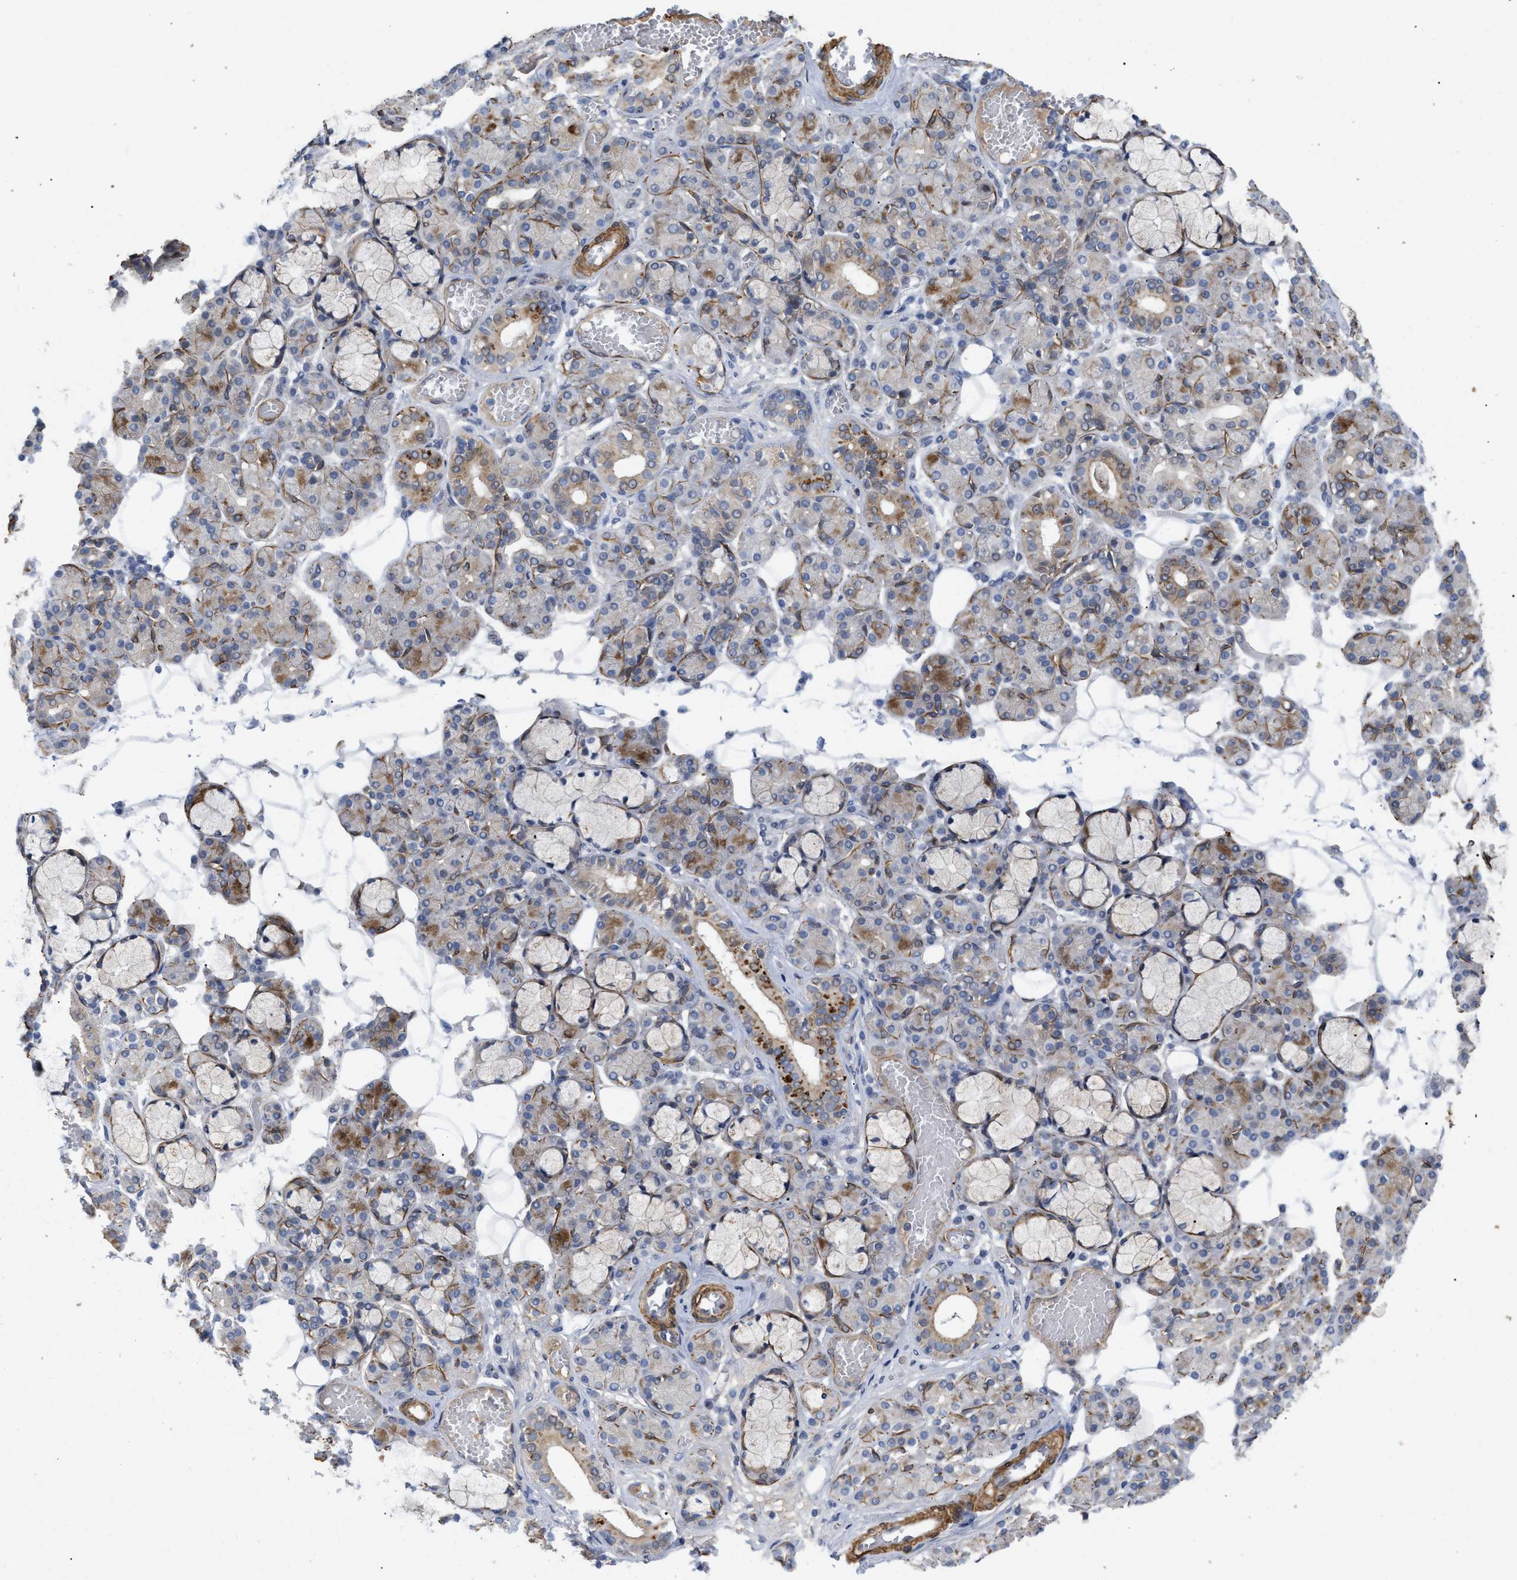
{"staining": {"intensity": "moderate", "quantity": "25%-75%", "location": "cytoplasmic/membranous"}, "tissue": "salivary gland", "cell_type": "Glandular cells", "image_type": "normal", "snomed": [{"axis": "morphology", "description": "Normal tissue, NOS"}, {"axis": "topography", "description": "Salivary gland"}], "caption": "Salivary gland stained with DAB (3,3'-diaminobenzidine) IHC demonstrates medium levels of moderate cytoplasmic/membranous expression in about 25%-75% of glandular cells. (DAB (3,3'-diaminobenzidine) IHC, brown staining for protein, blue staining for nuclei).", "gene": "ST6GALNAC6", "patient": {"sex": "male", "age": 63}}